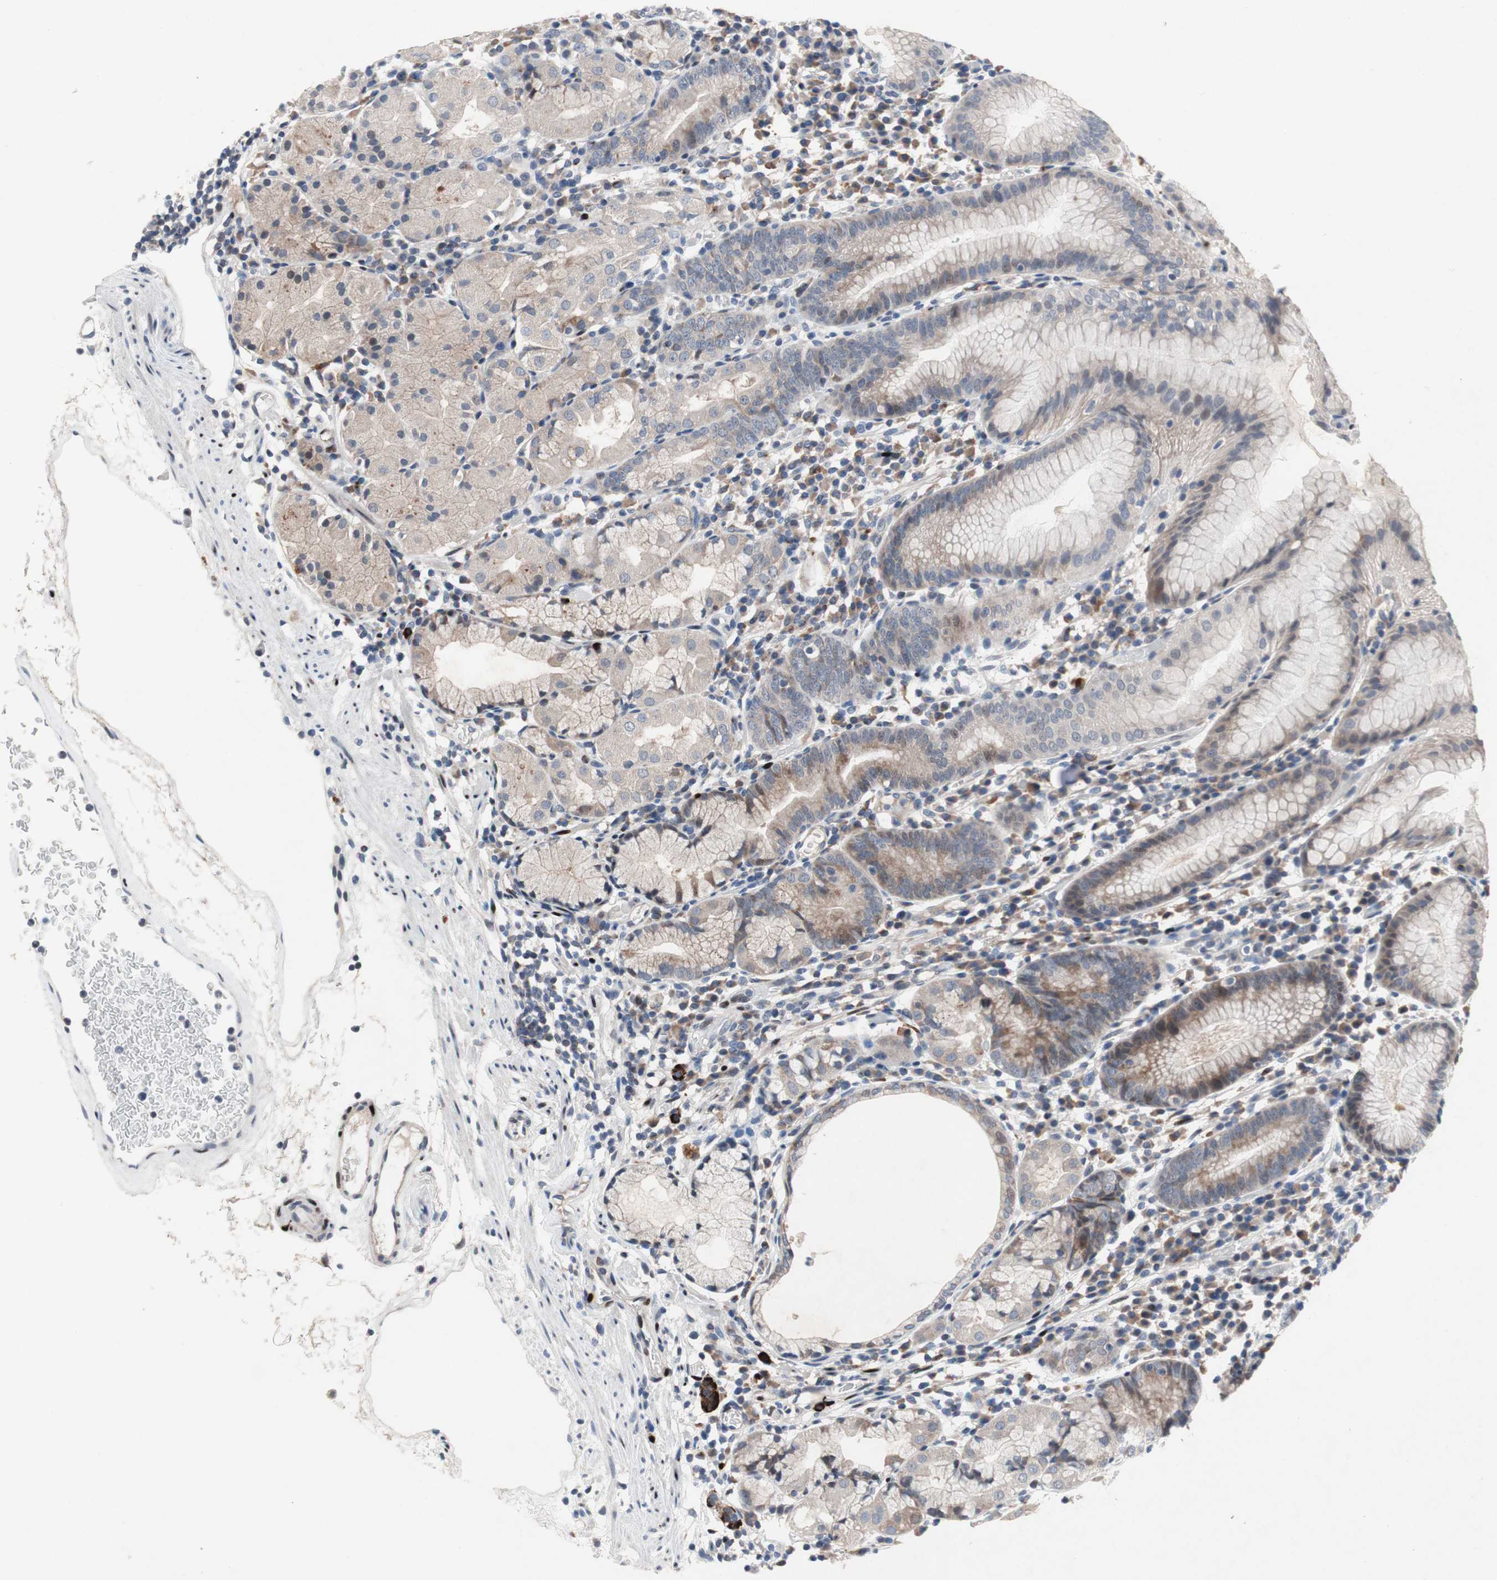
{"staining": {"intensity": "moderate", "quantity": "<25%", "location": "cytoplasmic/membranous"}, "tissue": "stomach", "cell_type": "Glandular cells", "image_type": "normal", "snomed": [{"axis": "morphology", "description": "Normal tissue, NOS"}, {"axis": "topography", "description": "Stomach"}, {"axis": "topography", "description": "Stomach, lower"}], "caption": "Stomach stained with DAB IHC exhibits low levels of moderate cytoplasmic/membranous expression in about <25% of glandular cells.", "gene": "MUTYH", "patient": {"sex": "female", "age": 75}}